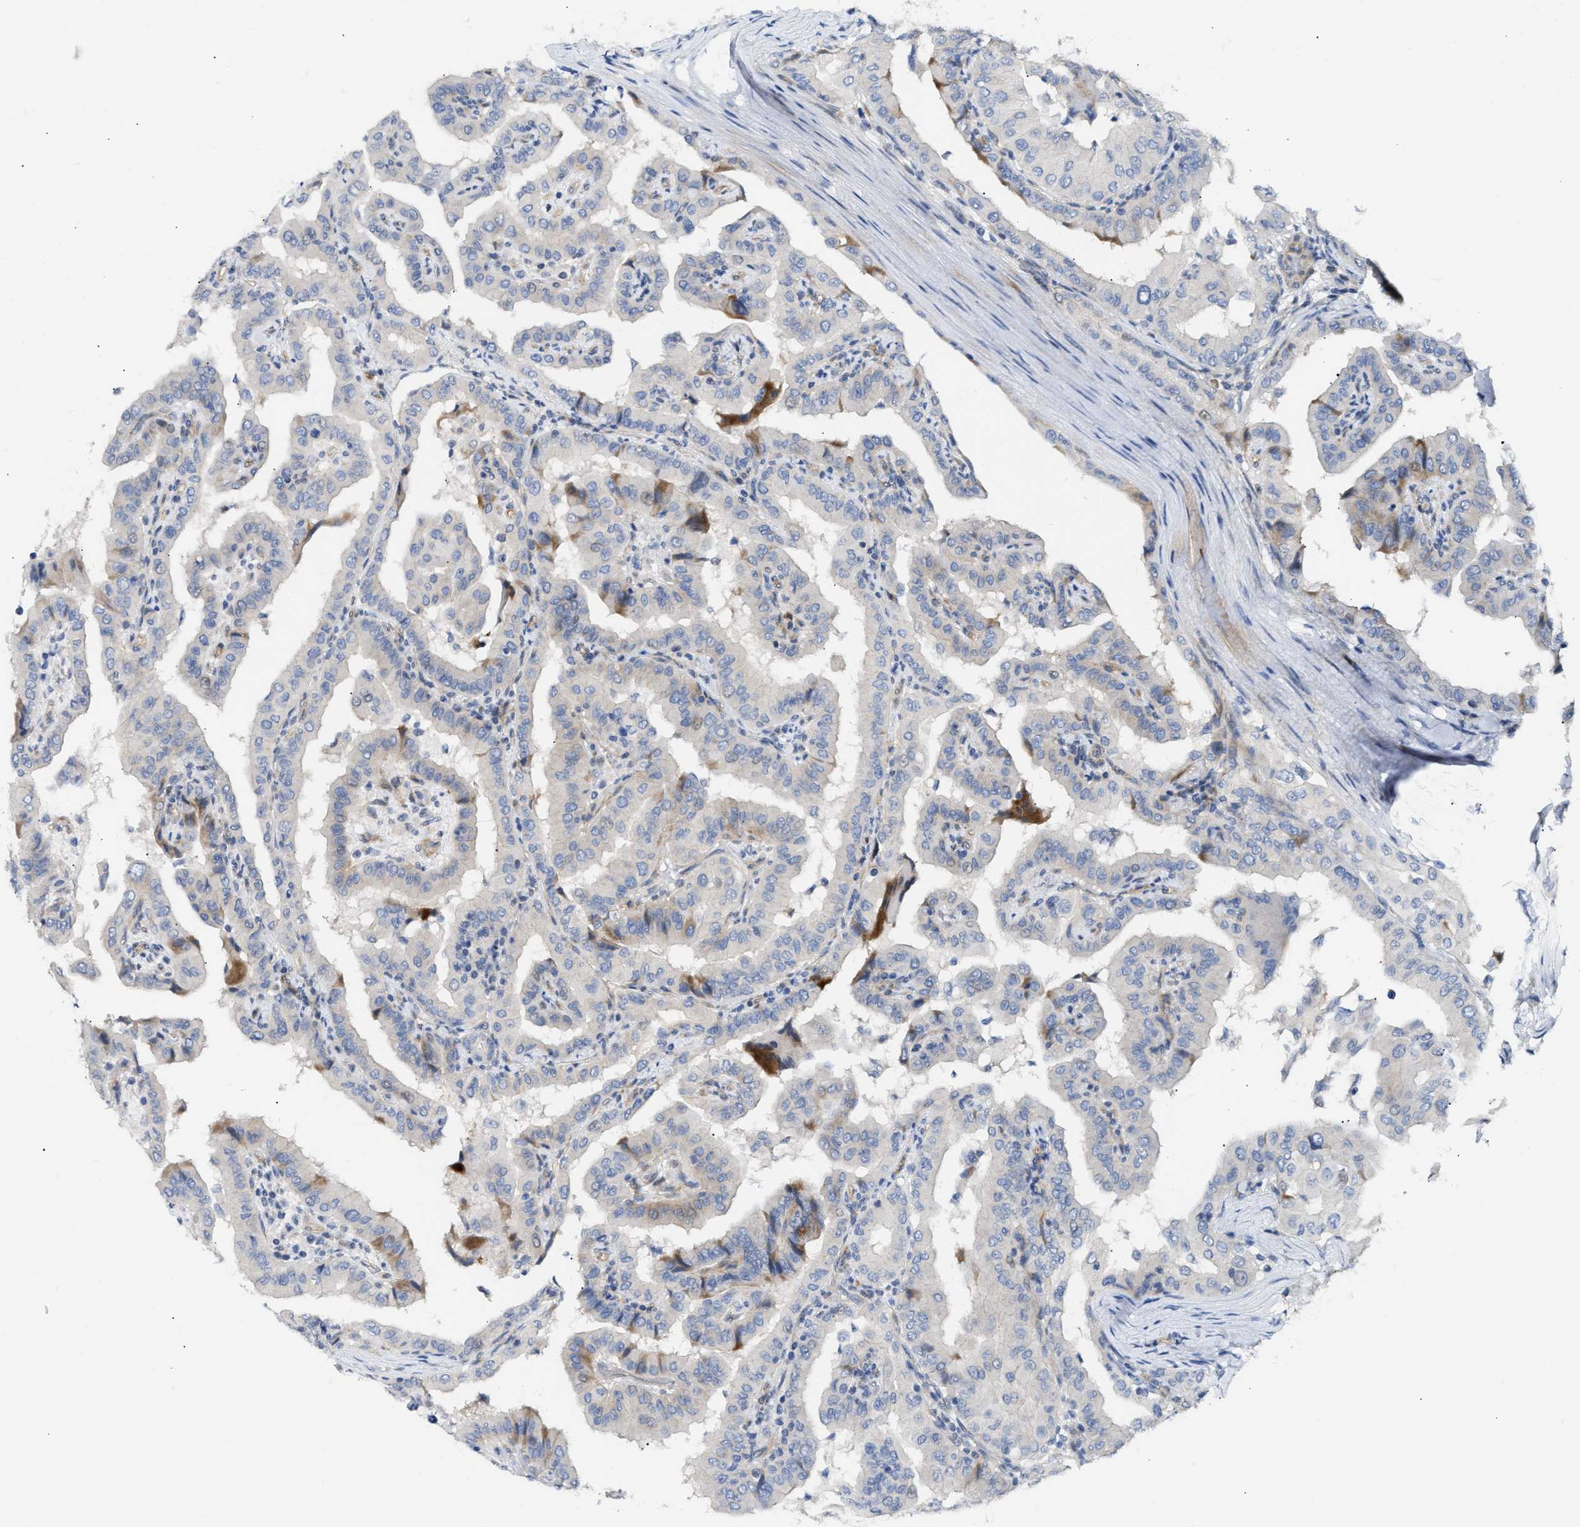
{"staining": {"intensity": "moderate", "quantity": "<25%", "location": "cytoplasmic/membranous"}, "tissue": "thyroid cancer", "cell_type": "Tumor cells", "image_type": "cancer", "snomed": [{"axis": "morphology", "description": "Papillary adenocarcinoma, NOS"}, {"axis": "topography", "description": "Thyroid gland"}], "caption": "Thyroid cancer (papillary adenocarcinoma) was stained to show a protein in brown. There is low levels of moderate cytoplasmic/membranous staining in approximately <25% of tumor cells. Using DAB (brown) and hematoxylin (blue) stains, captured at high magnification using brightfield microscopy.", "gene": "FHL1", "patient": {"sex": "male", "age": 33}}